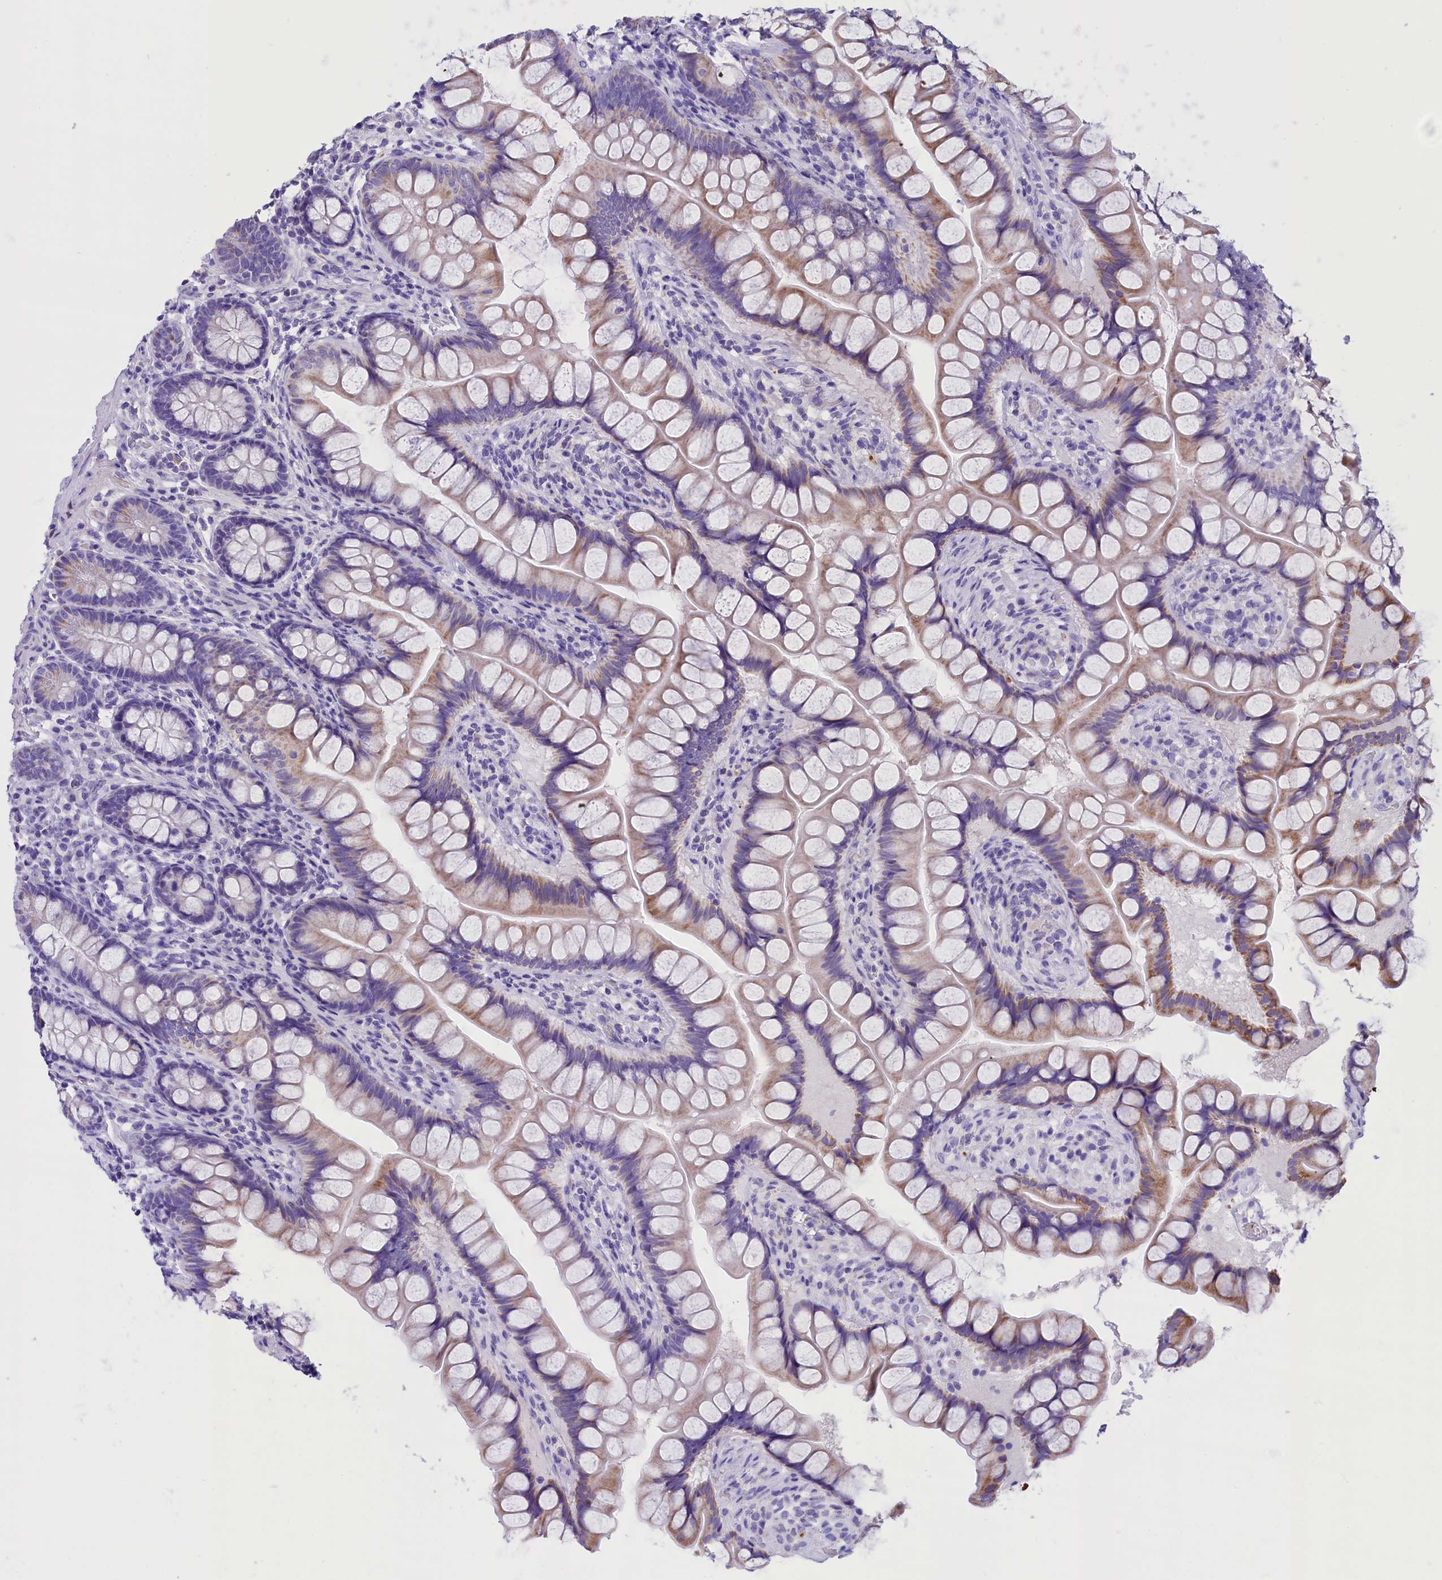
{"staining": {"intensity": "moderate", "quantity": "25%-75%", "location": "cytoplasmic/membranous"}, "tissue": "small intestine", "cell_type": "Glandular cells", "image_type": "normal", "snomed": [{"axis": "morphology", "description": "Normal tissue, NOS"}, {"axis": "topography", "description": "Small intestine"}], "caption": "Immunohistochemistry (IHC) photomicrograph of normal small intestine stained for a protein (brown), which shows medium levels of moderate cytoplasmic/membranous positivity in about 25%-75% of glandular cells.", "gene": "ABAT", "patient": {"sex": "male", "age": 70}}